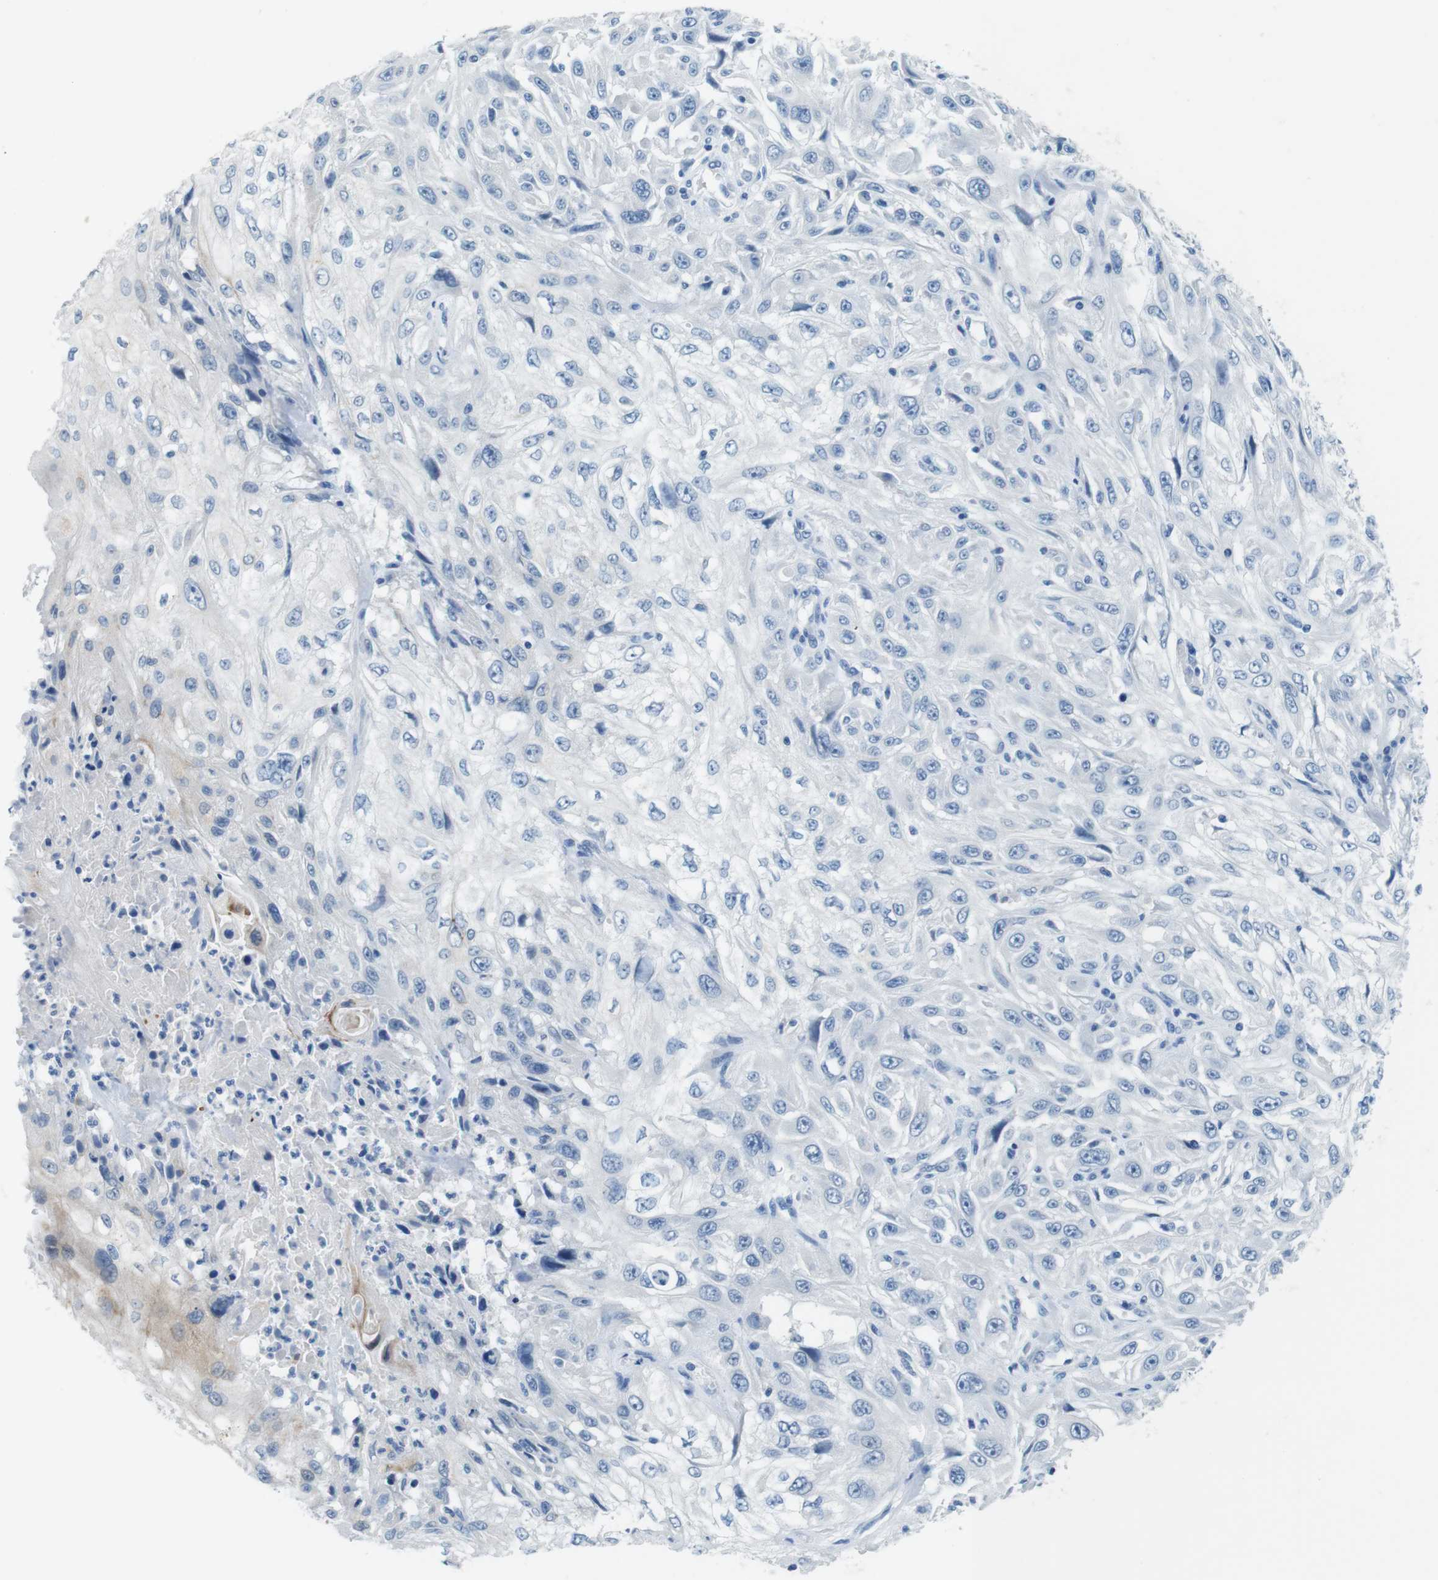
{"staining": {"intensity": "negative", "quantity": "none", "location": "none"}, "tissue": "skin cancer", "cell_type": "Tumor cells", "image_type": "cancer", "snomed": [{"axis": "morphology", "description": "Squamous cell carcinoma, NOS"}, {"axis": "topography", "description": "Skin"}], "caption": "This histopathology image is of skin cancer stained with immunohistochemistry (IHC) to label a protein in brown with the nuclei are counter-stained blue. There is no expression in tumor cells.", "gene": "SLC35A3", "patient": {"sex": "male", "age": 75}}